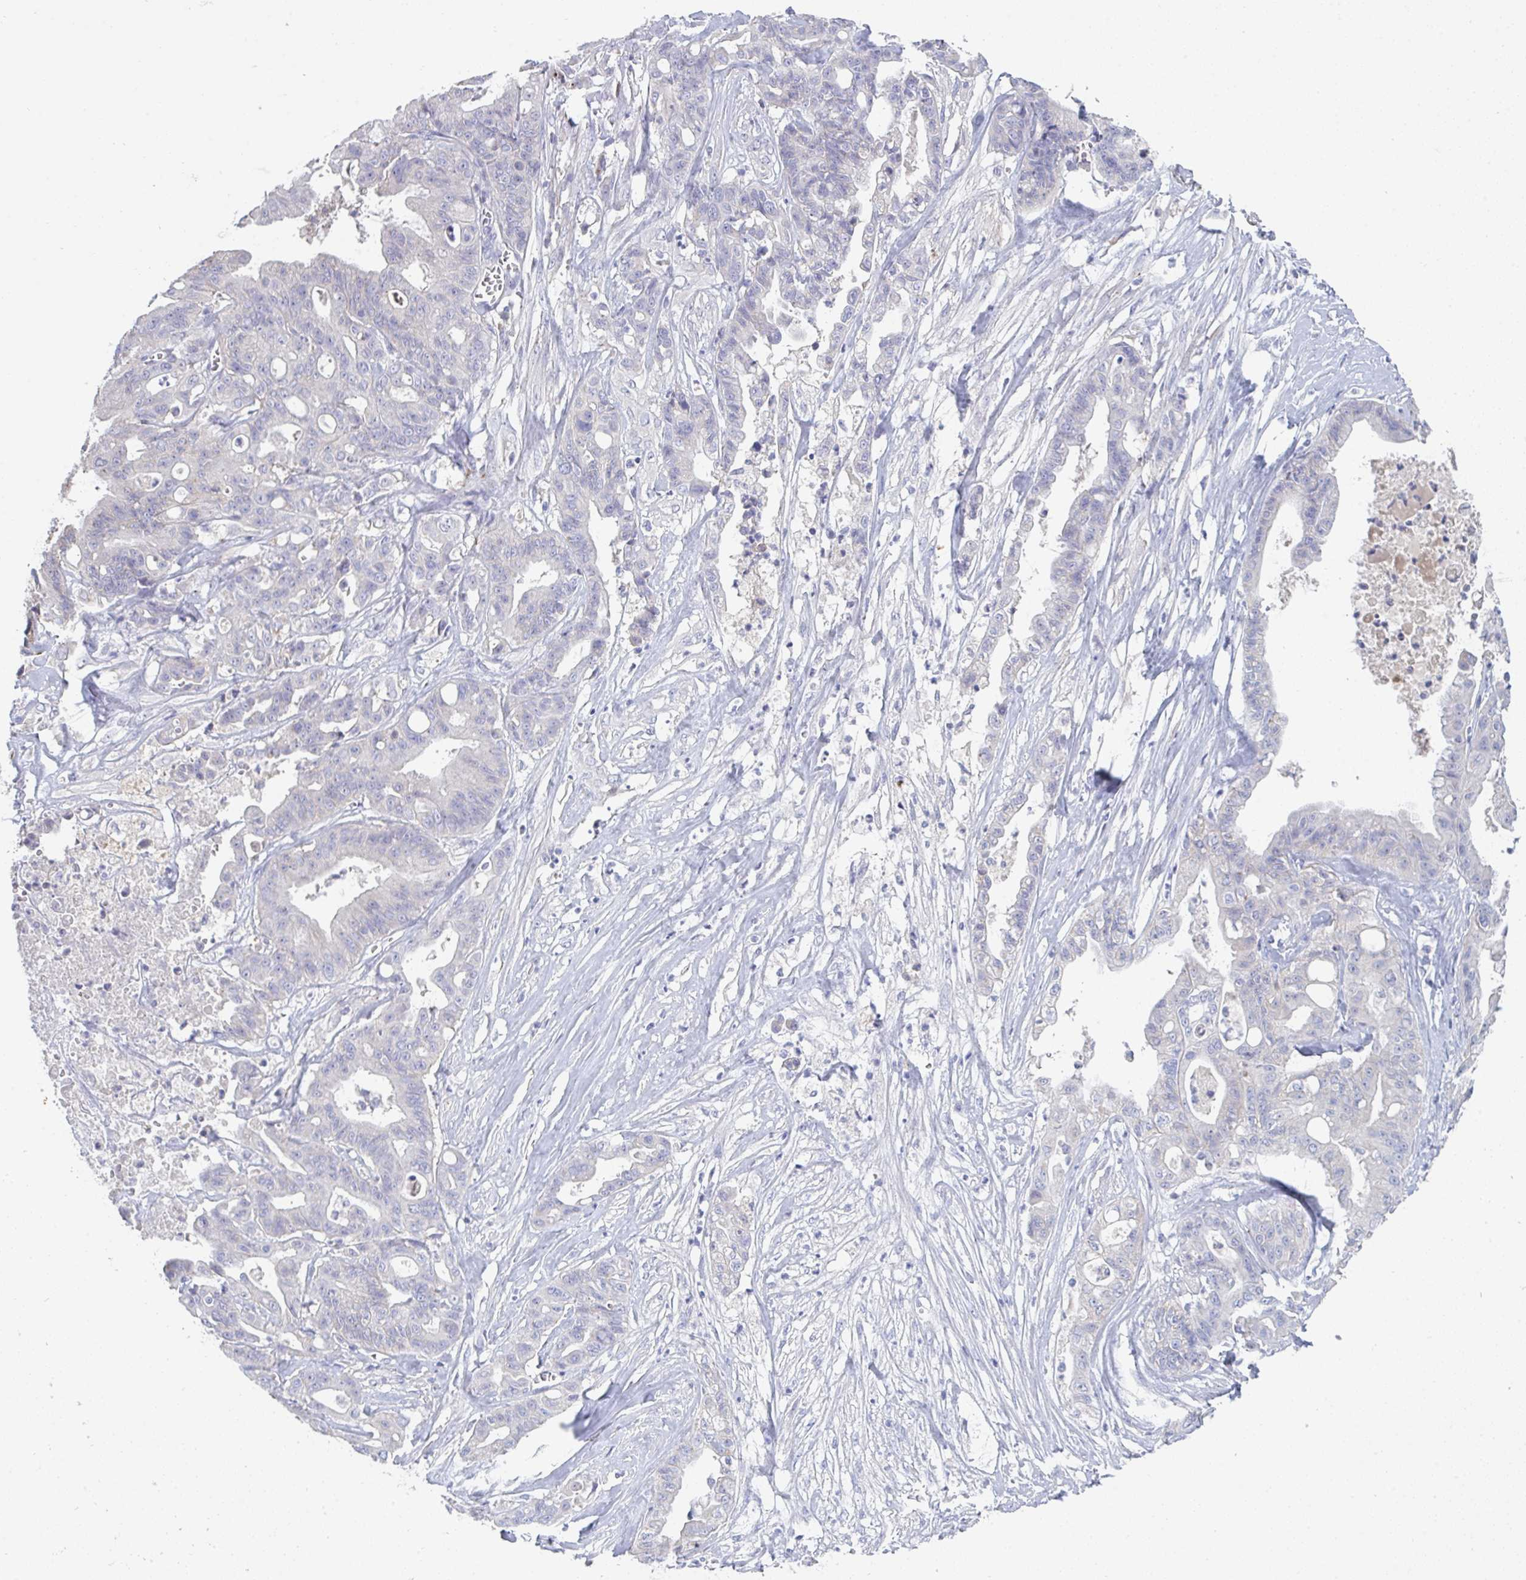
{"staining": {"intensity": "negative", "quantity": "none", "location": "none"}, "tissue": "ovarian cancer", "cell_type": "Tumor cells", "image_type": "cancer", "snomed": [{"axis": "morphology", "description": "Cystadenocarcinoma, mucinous, NOS"}, {"axis": "topography", "description": "Ovary"}], "caption": "IHC photomicrograph of human ovarian mucinous cystadenocarcinoma stained for a protein (brown), which reveals no staining in tumor cells.", "gene": "HGFAC", "patient": {"sex": "female", "age": 70}}